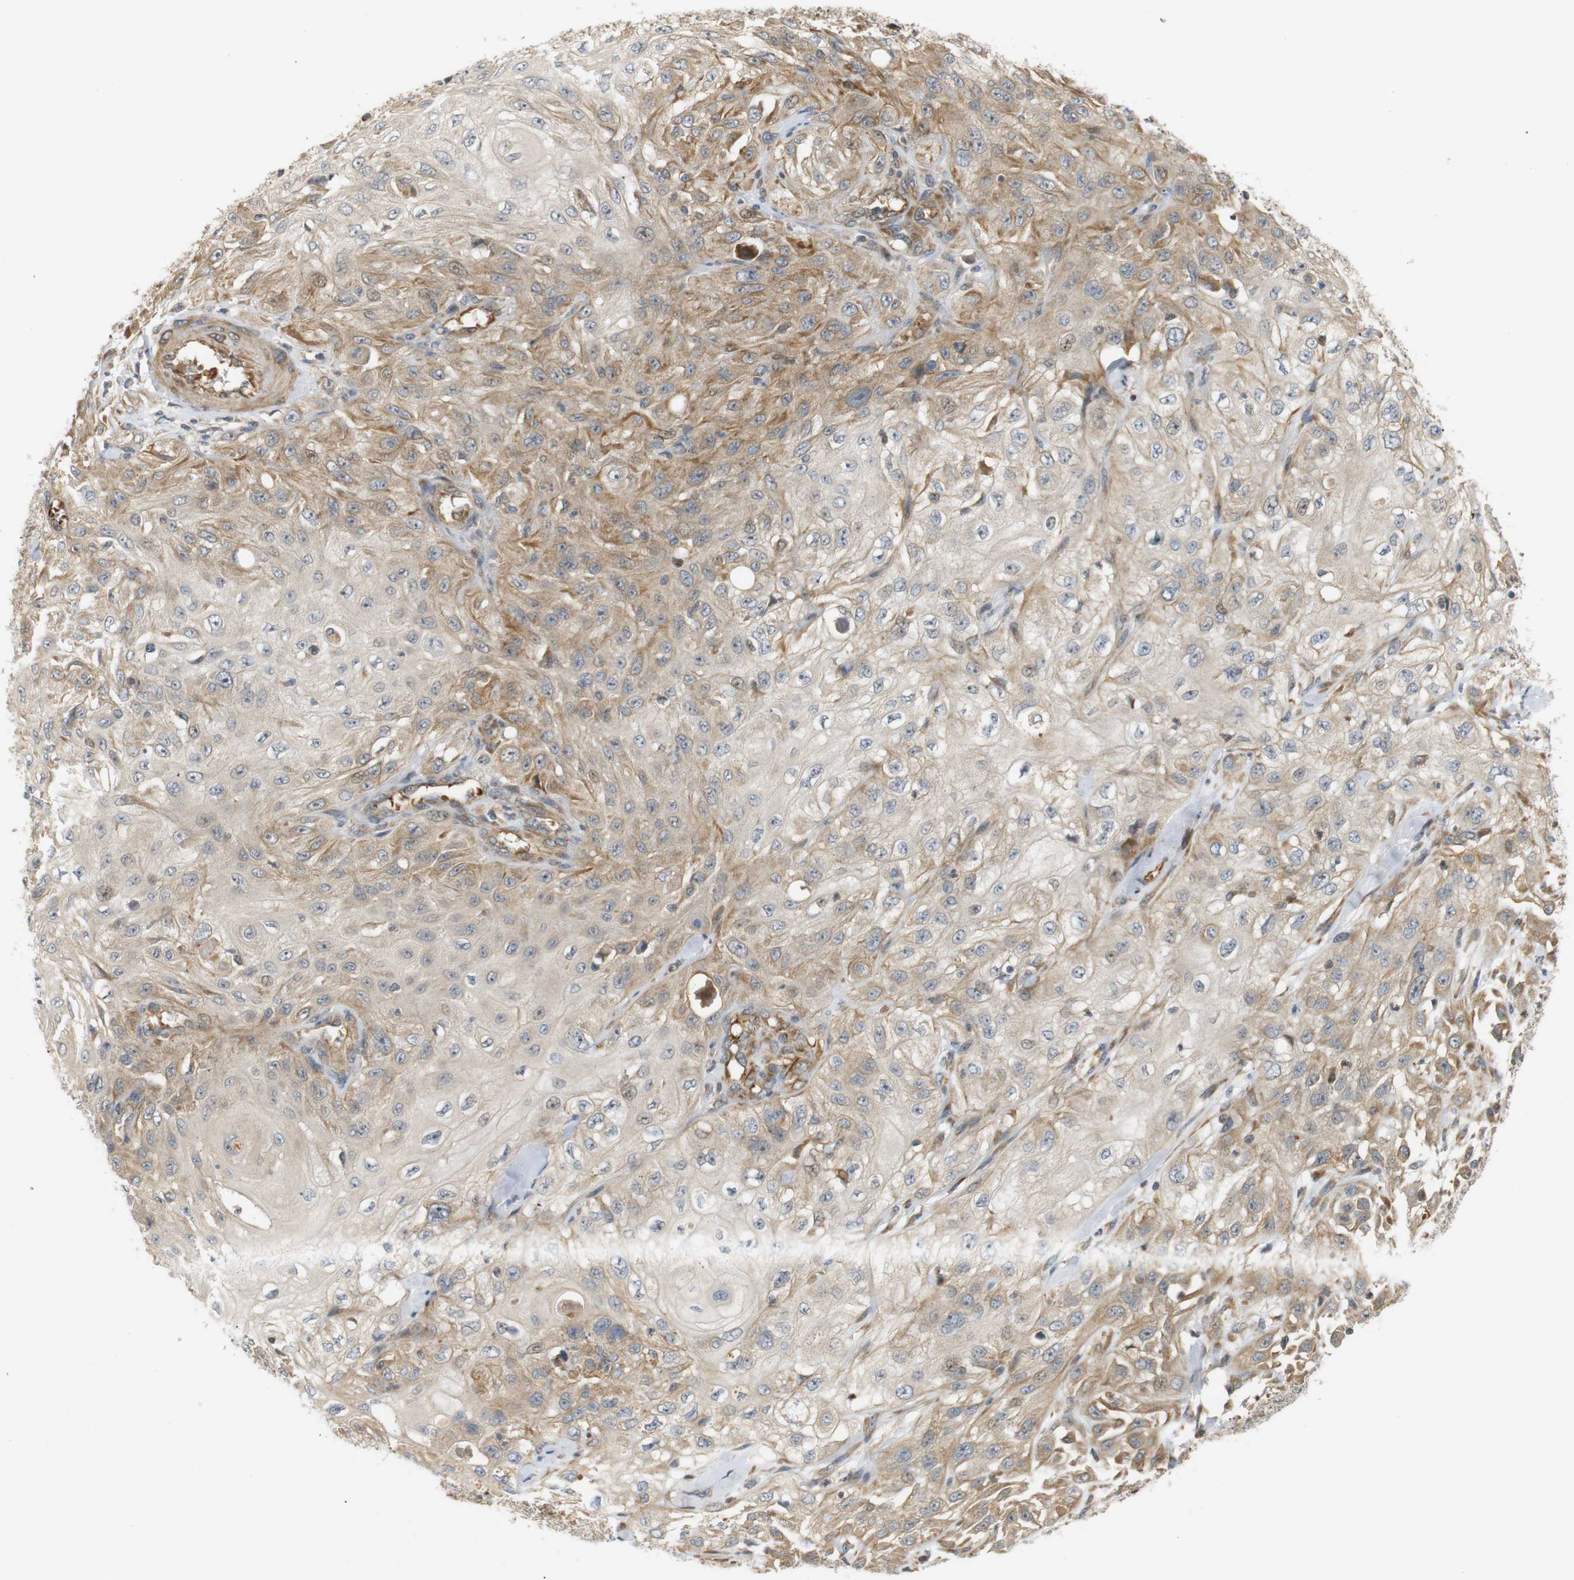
{"staining": {"intensity": "moderate", "quantity": ">75%", "location": "cytoplasmic/membranous"}, "tissue": "skin cancer", "cell_type": "Tumor cells", "image_type": "cancer", "snomed": [{"axis": "morphology", "description": "Squamous cell carcinoma, NOS"}, {"axis": "morphology", "description": "Squamous cell carcinoma, metastatic, NOS"}, {"axis": "topography", "description": "Skin"}, {"axis": "topography", "description": "Lymph node"}], "caption": "Immunohistochemistry (DAB (3,3'-diaminobenzidine)) staining of metastatic squamous cell carcinoma (skin) exhibits moderate cytoplasmic/membranous protein staining in approximately >75% of tumor cells. The protein is stained brown, and the nuclei are stained in blue (DAB IHC with brightfield microscopy, high magnification).", "gene": "RPTOR", "patient": {"sex": "male", "age": 75}}